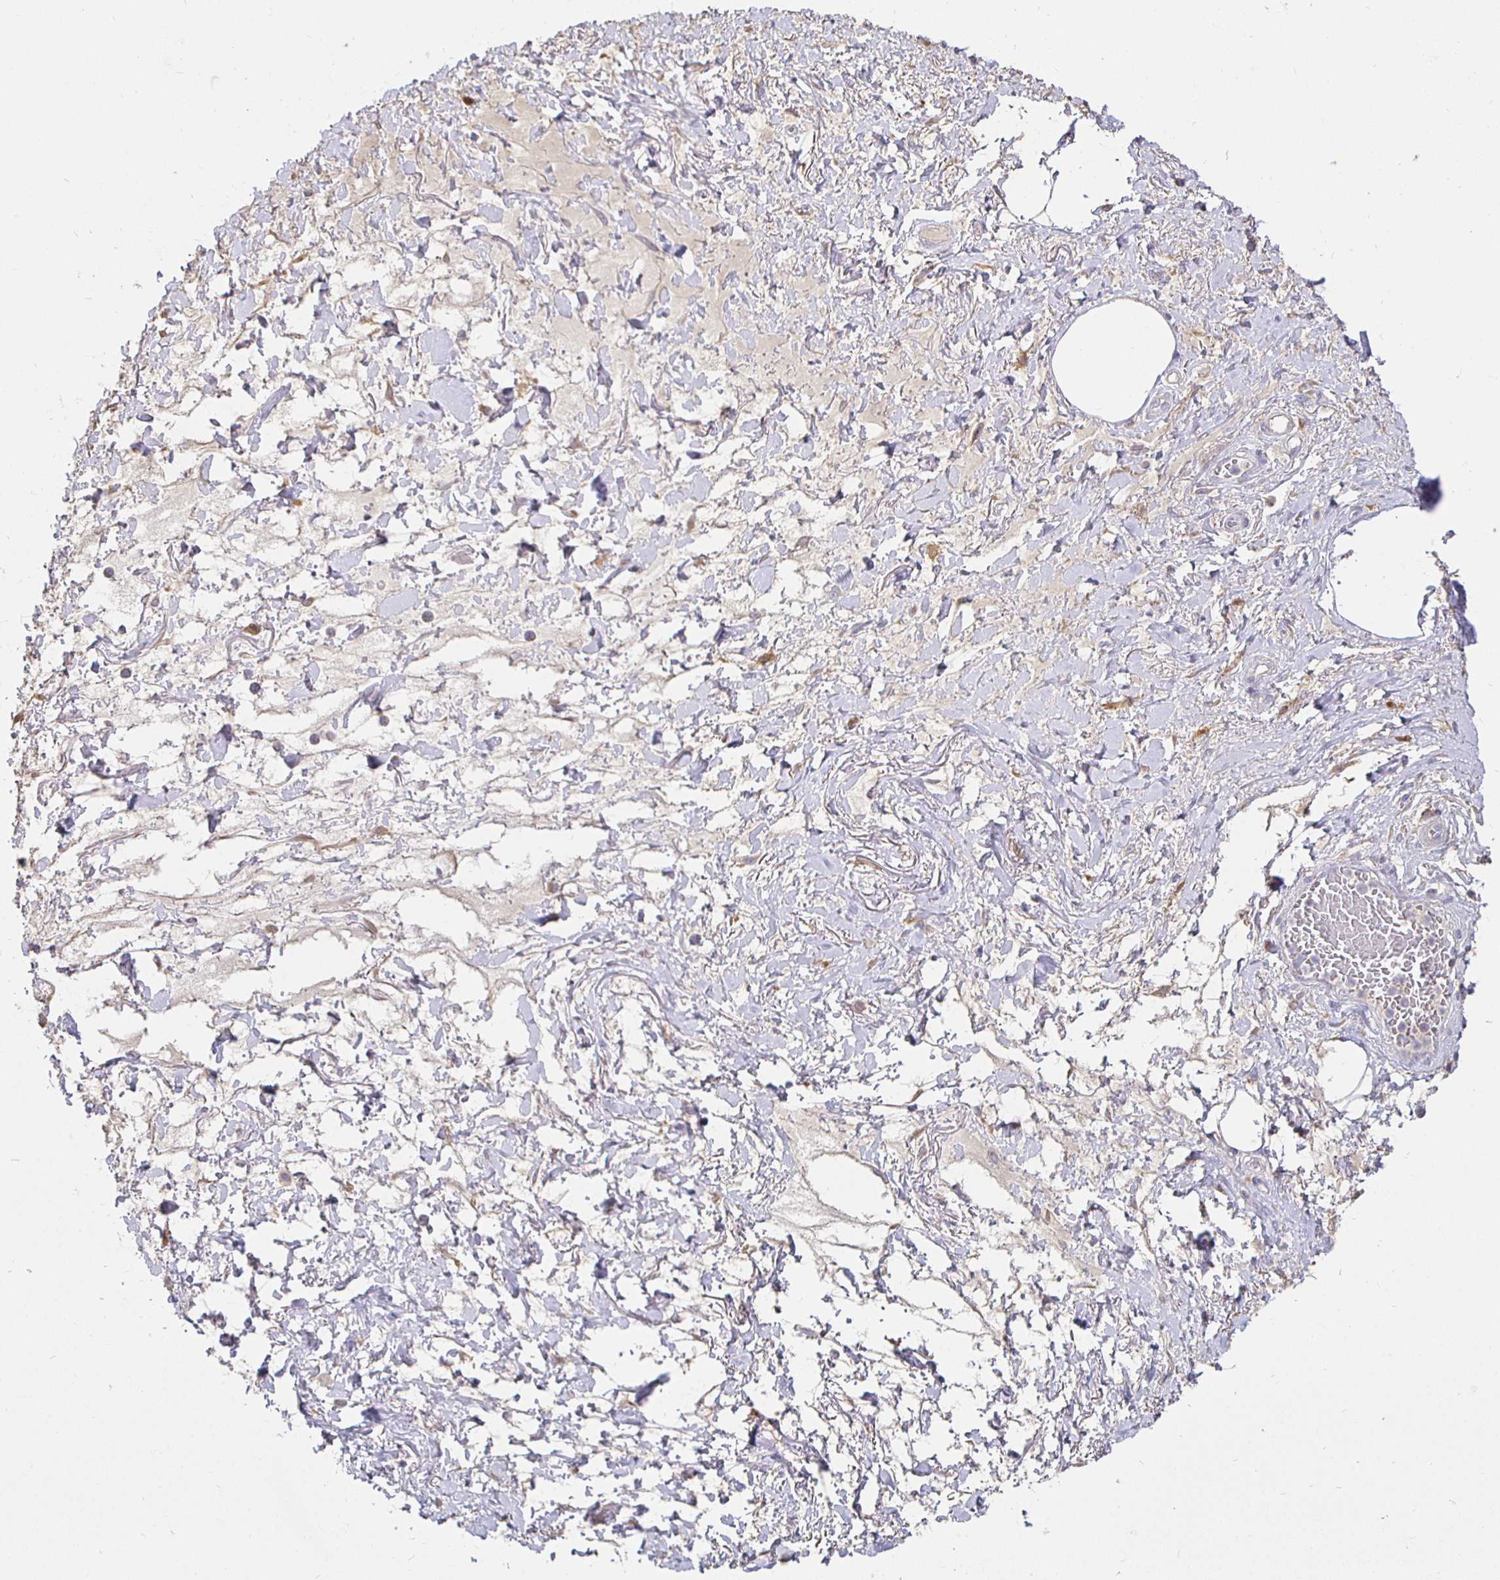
{"staining": {"intensity": "negative", "quantity": "none", "location": "none"}, "tissue": "adipose tissue", "cell_type": "Adipocytes", "image_type": "normal", "snomed": [{"axis": "morphology", "description": "Normal tissue, NOS"}, {"axis": "topography", "description": "Vagina"}, {"axis": "topography", "description": "Peripheral nerve tissue"}], "caption": "This photomicrograph is of unremarkable adipose tissue stained with IHC to label a protein in brown with the nuclei are counter-stained blue. There is no positivity in adipocytes.", "gene": "CXCR3", "patient": {"sex": "female", "age": 71}}